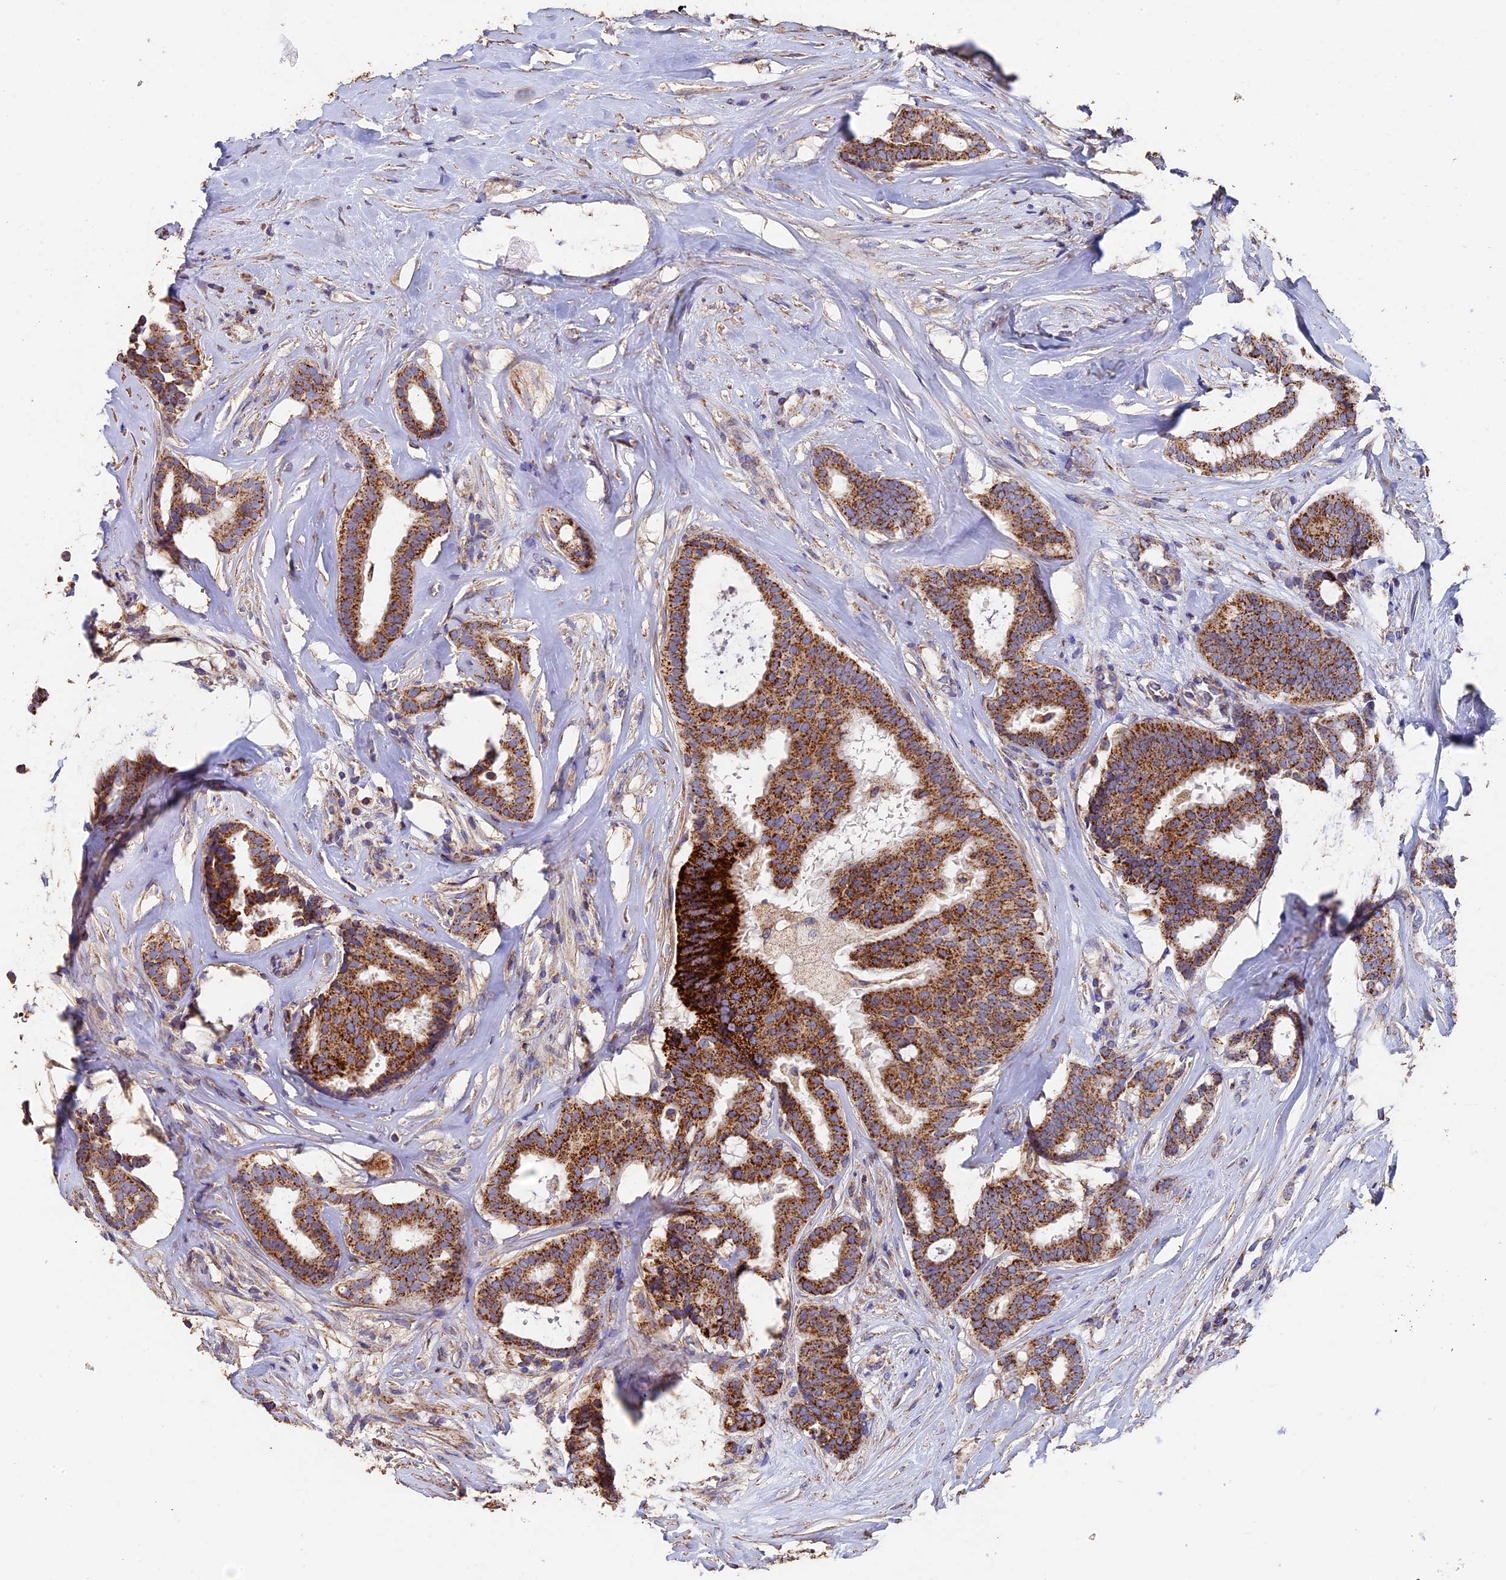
{"staining": {"intensity": "strong", "quantity": ">75%", "location": "cytoplasmic/membranous"}, "tissue": "breast cancer", "cell_type": "Tumor cells", "image_type": "cancer", "snomed": [{"axis": "morphology", "description": "Duct carcinoma"}, {"axis": "topography", "description": "Breast"}], "caption": "Breast cancer (invasive ductal carcinoma) stained for a protein exhibits strong cytoplasmic/membranous positivity in tumor cells. The protein is shown in brown color, while the nuclei are stained blue.", "gene": "ADAT1", "patient": {"sex": "female", "age": 75}}